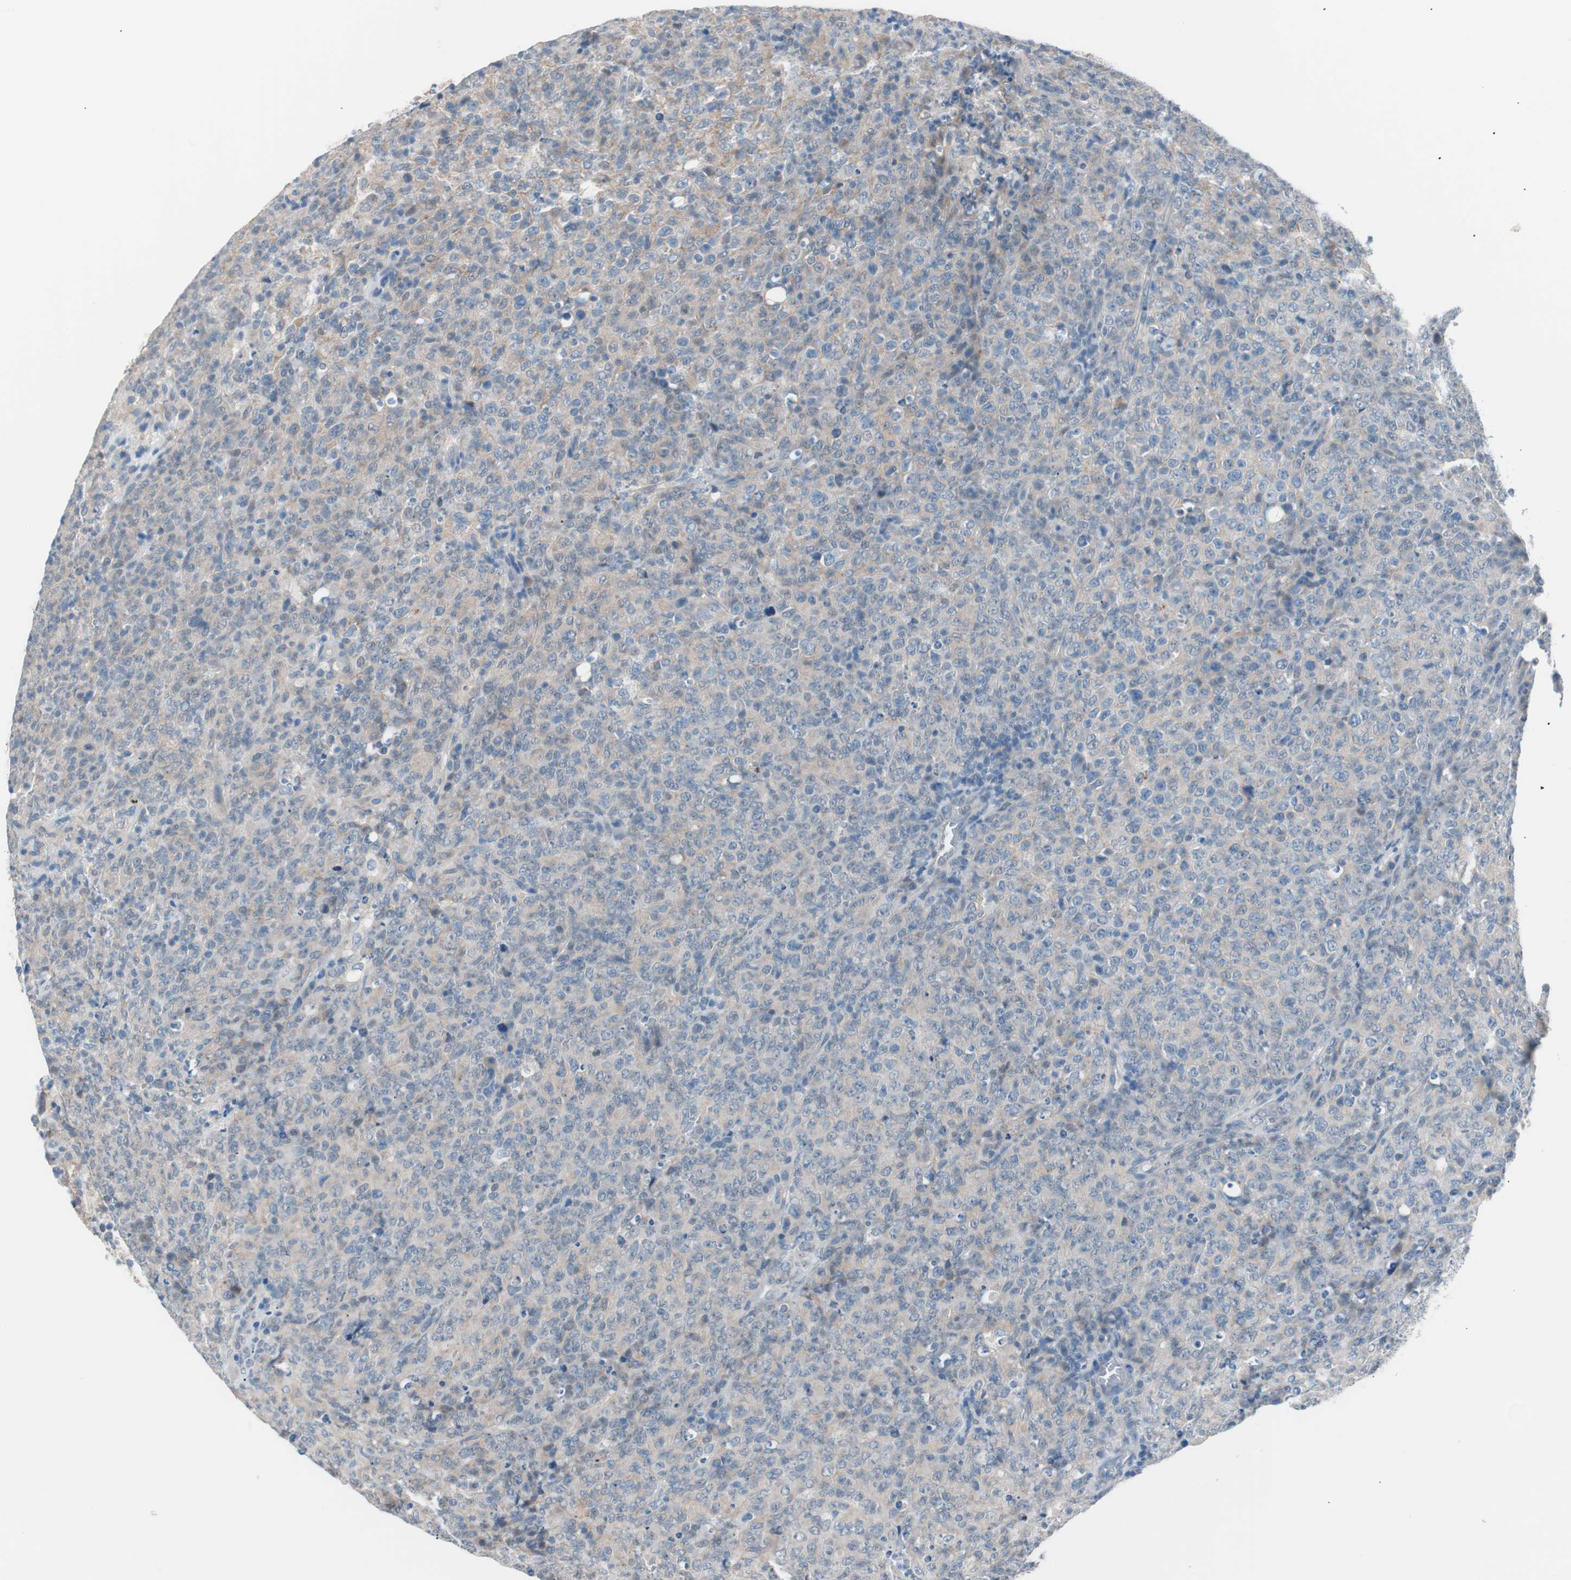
{"staining": {"intensity": "weak", "quantity": "25%-75%", "location": "cytoplasmic/membranous"}, "tissue": "lymphoma", "cell_type": "Tumor cells", "image_type": "cancer", "snomed": [{"axis": "morphology", "description": "Malignant lymphoma, non-Hodgkin's type, High grade"}, {"axis": "topography", "description": "Tonsil"}], "caption": "A photomicrograph showing weak cytoplasmic/membranous positivity in approximately 25%-75% of tumor cells in malignant lymphoma, non-Hodgkin's type (high-grade), as visualized by brown immunohistochemical staining.", "gene": "VIL1", "patient": {"sex": "female", "age": 36}}